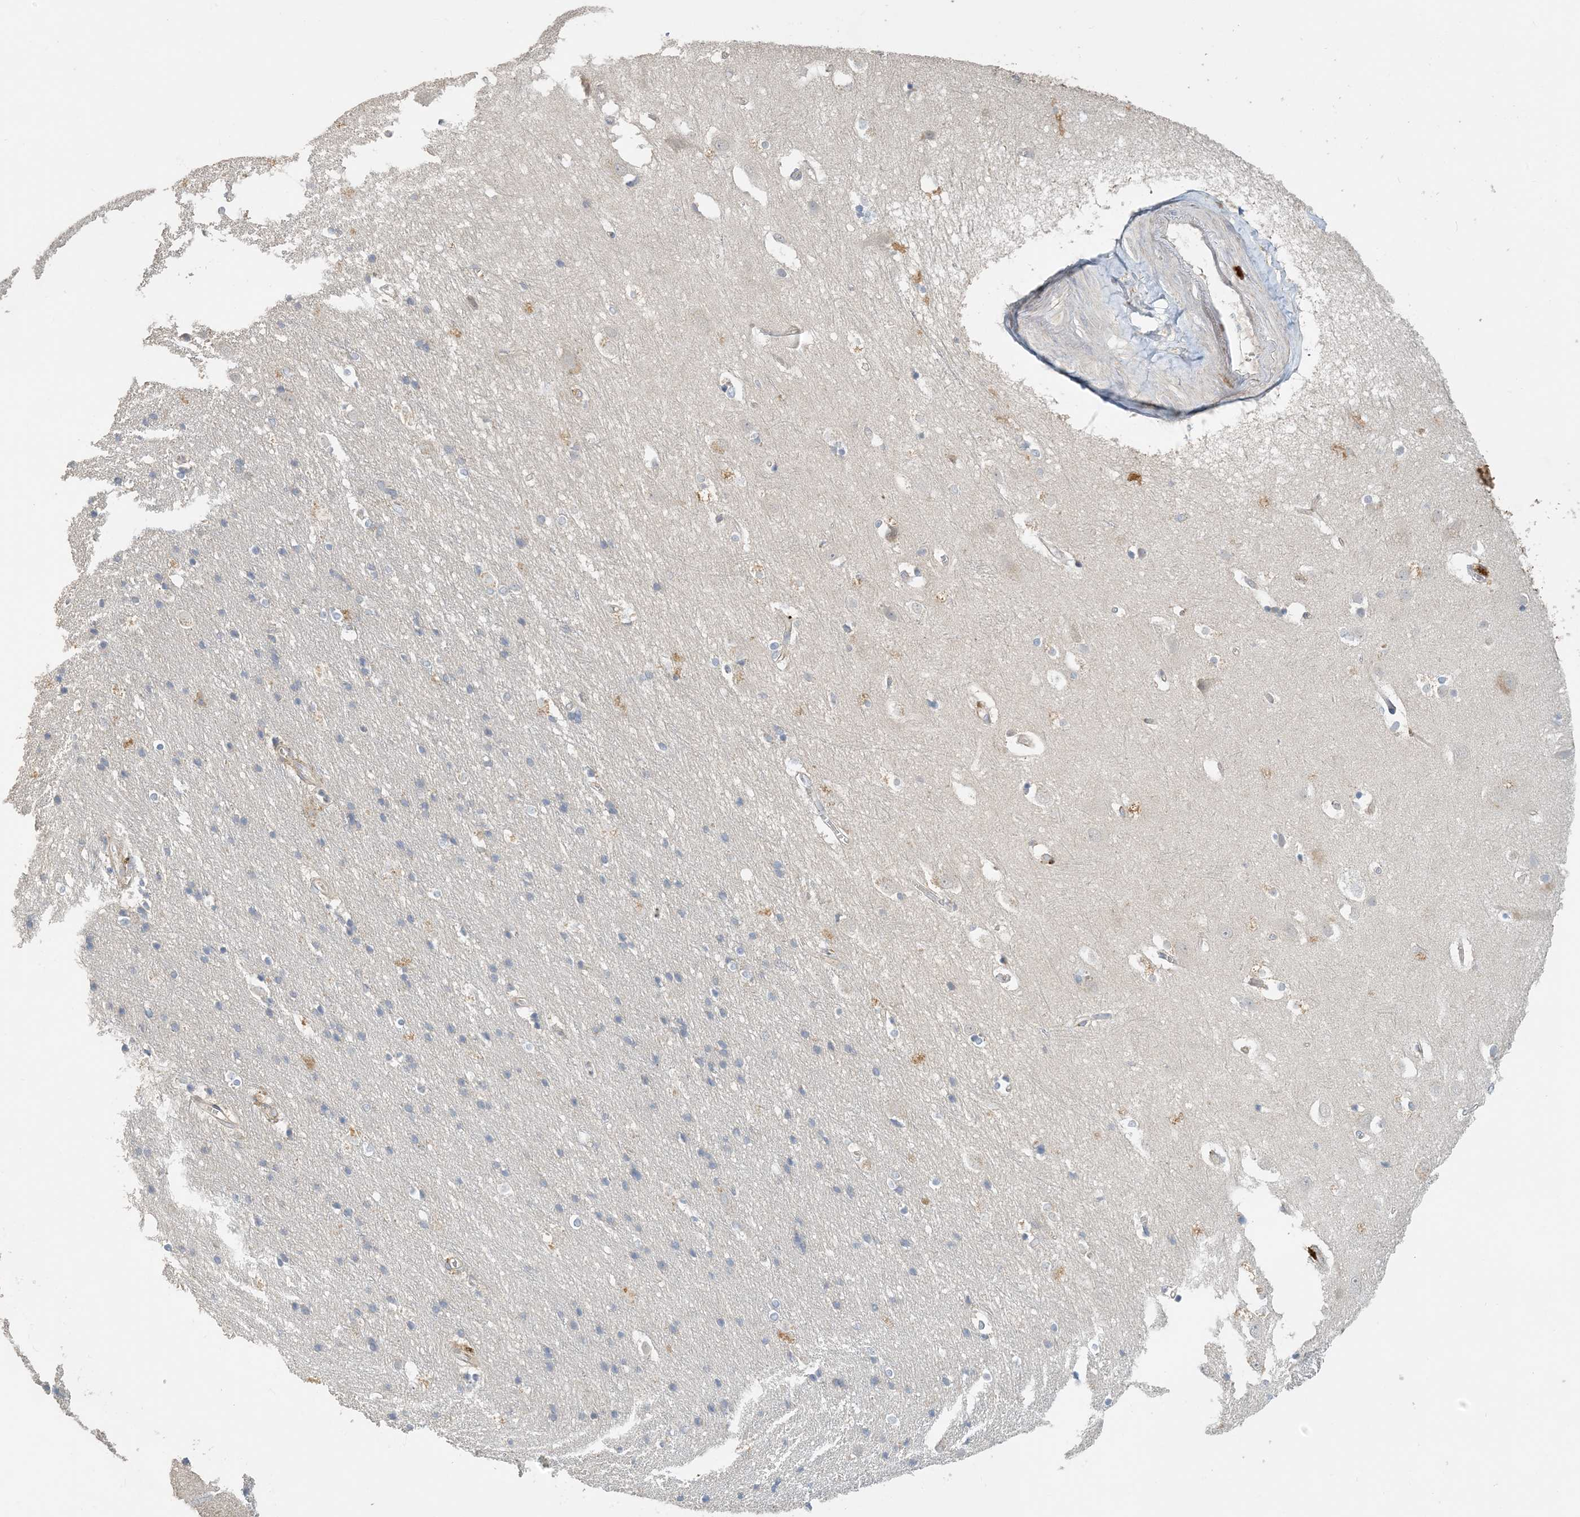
{"staining": {"intensity": "weak", "quantity": "25%-75%", "location": "cytoplasmic/membranous"}, "tissue": "cerebral cortex", "cell_type": "Endothelial cells", "image_type": "normal", "snomed": [{"axis": "morphology", "description": "Normal tissue, NOS"}, {"axis": "topography", "description": "Cerebral cortex"}], "caption": "High-magnification brightfield microscopy of benign cerebral cortex stained with DAB (3,3'-diaminobenzidine) (brown) and counterstained with hematoxylin (blue). endothelial cells exhibit weak cytoplasmic/membranous positivity is identified in about25%-75% of cells.", "gene": "SPPL2A", "patient": {"sex": "male", "age": 54}}